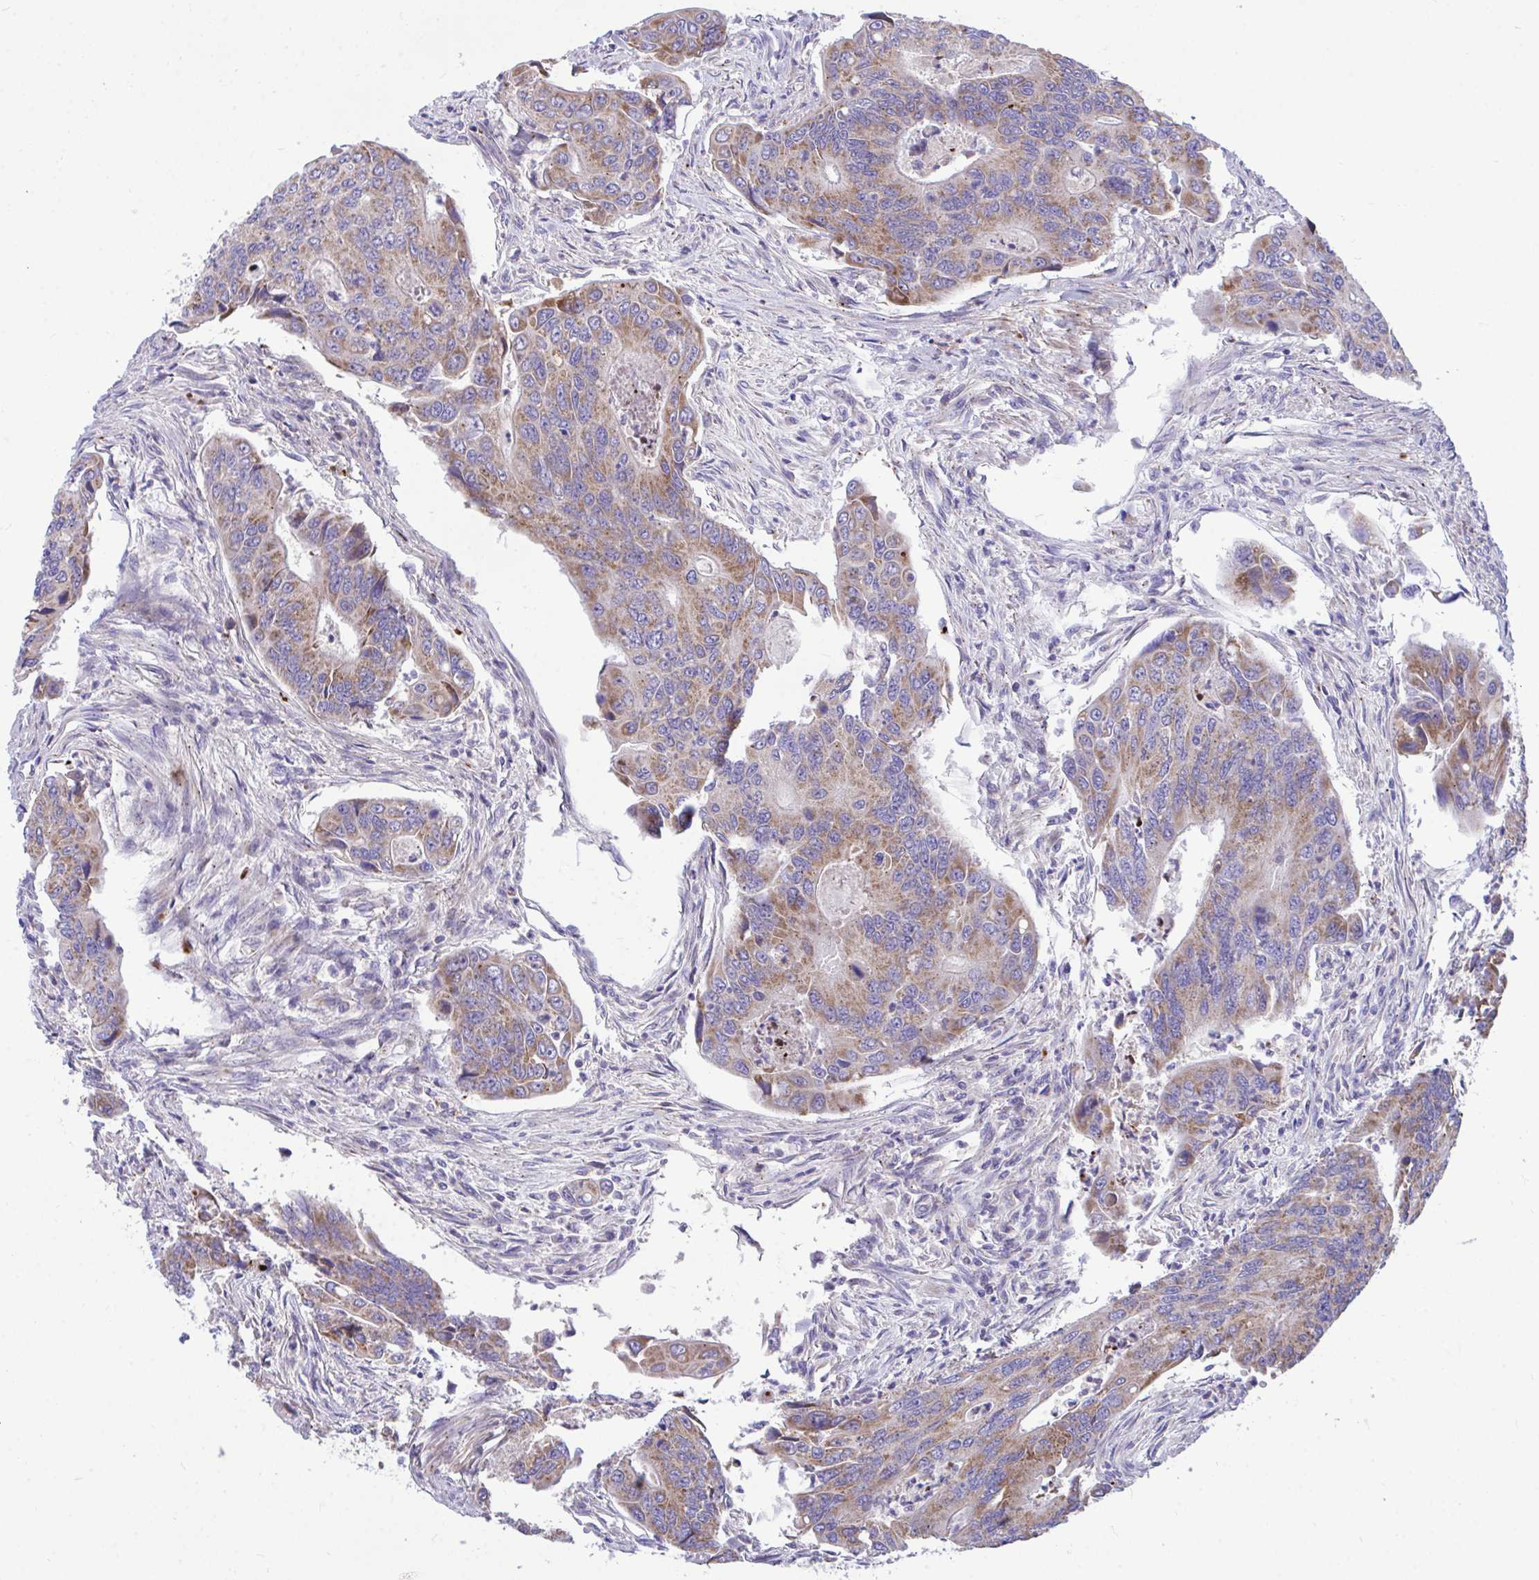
{"staining": {"intensity": "moderate", "quantity": ">75%", "location": "cytoplasmic/membranous"}, "tissue": "colorectal cancer", "cell_type": "Tumor cells", "image_type": "cancer", "snomed": [{"axis": "morphology", "description": "Adenocarcinoma, NOS"}, {"axis": "topography", "description": "Colon"}], "caption": "Immunohistochemistry (IHC) of human colorectal cancer (adenocarcinoma) displays medium levels of moderate cytoplasmic/membranous positivity in approximately >75% of tumor cells. (Brightfield microscopy of DAB IHC at high magnification).", "gene": "MRPS16", "patient": {"sex": "female", "age": 67}}